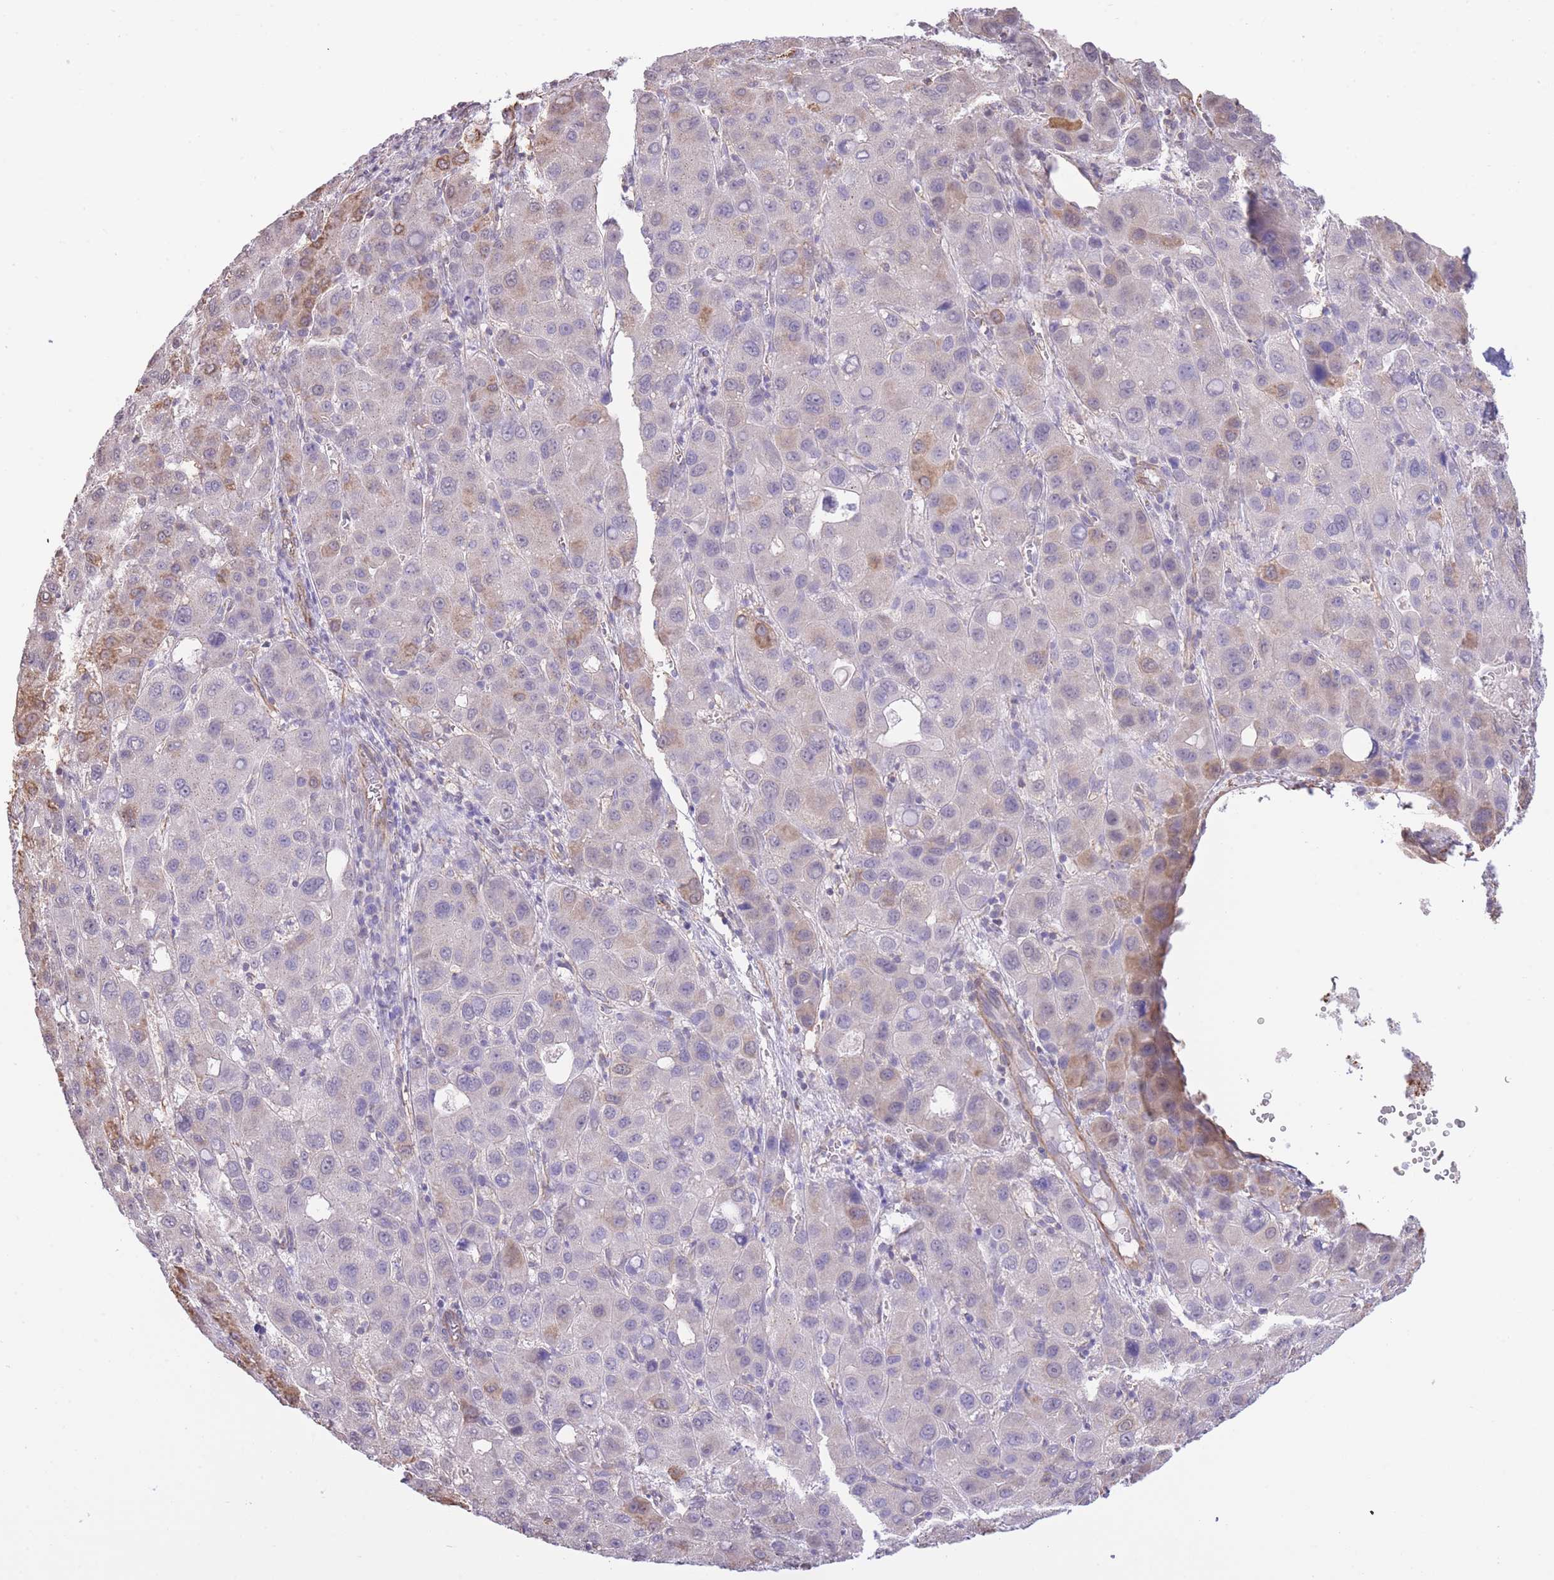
{"staining": {"intensity": "moderate", "quantity": "<25%", "location": "cytoplasmic/membranous"}, "tissue": "liver cancer", "cell_type": "Tumor cells", "image_type": "cancer", "snomed": [{"axis": "morphology", "description": "Carcinoma, Hepatocellular, NOS"}, {"axis": "topography", "description": "Liver"}], "caption": "Immunohistochemical staining of human liver cancer (hepatocellular carcinoma) displays low levels of moderate cytoplasmic/membranous staining in approximately <25% of tumor cells.", "gene": "PSG8", "patient": {"sex": "male", "age": 55}}